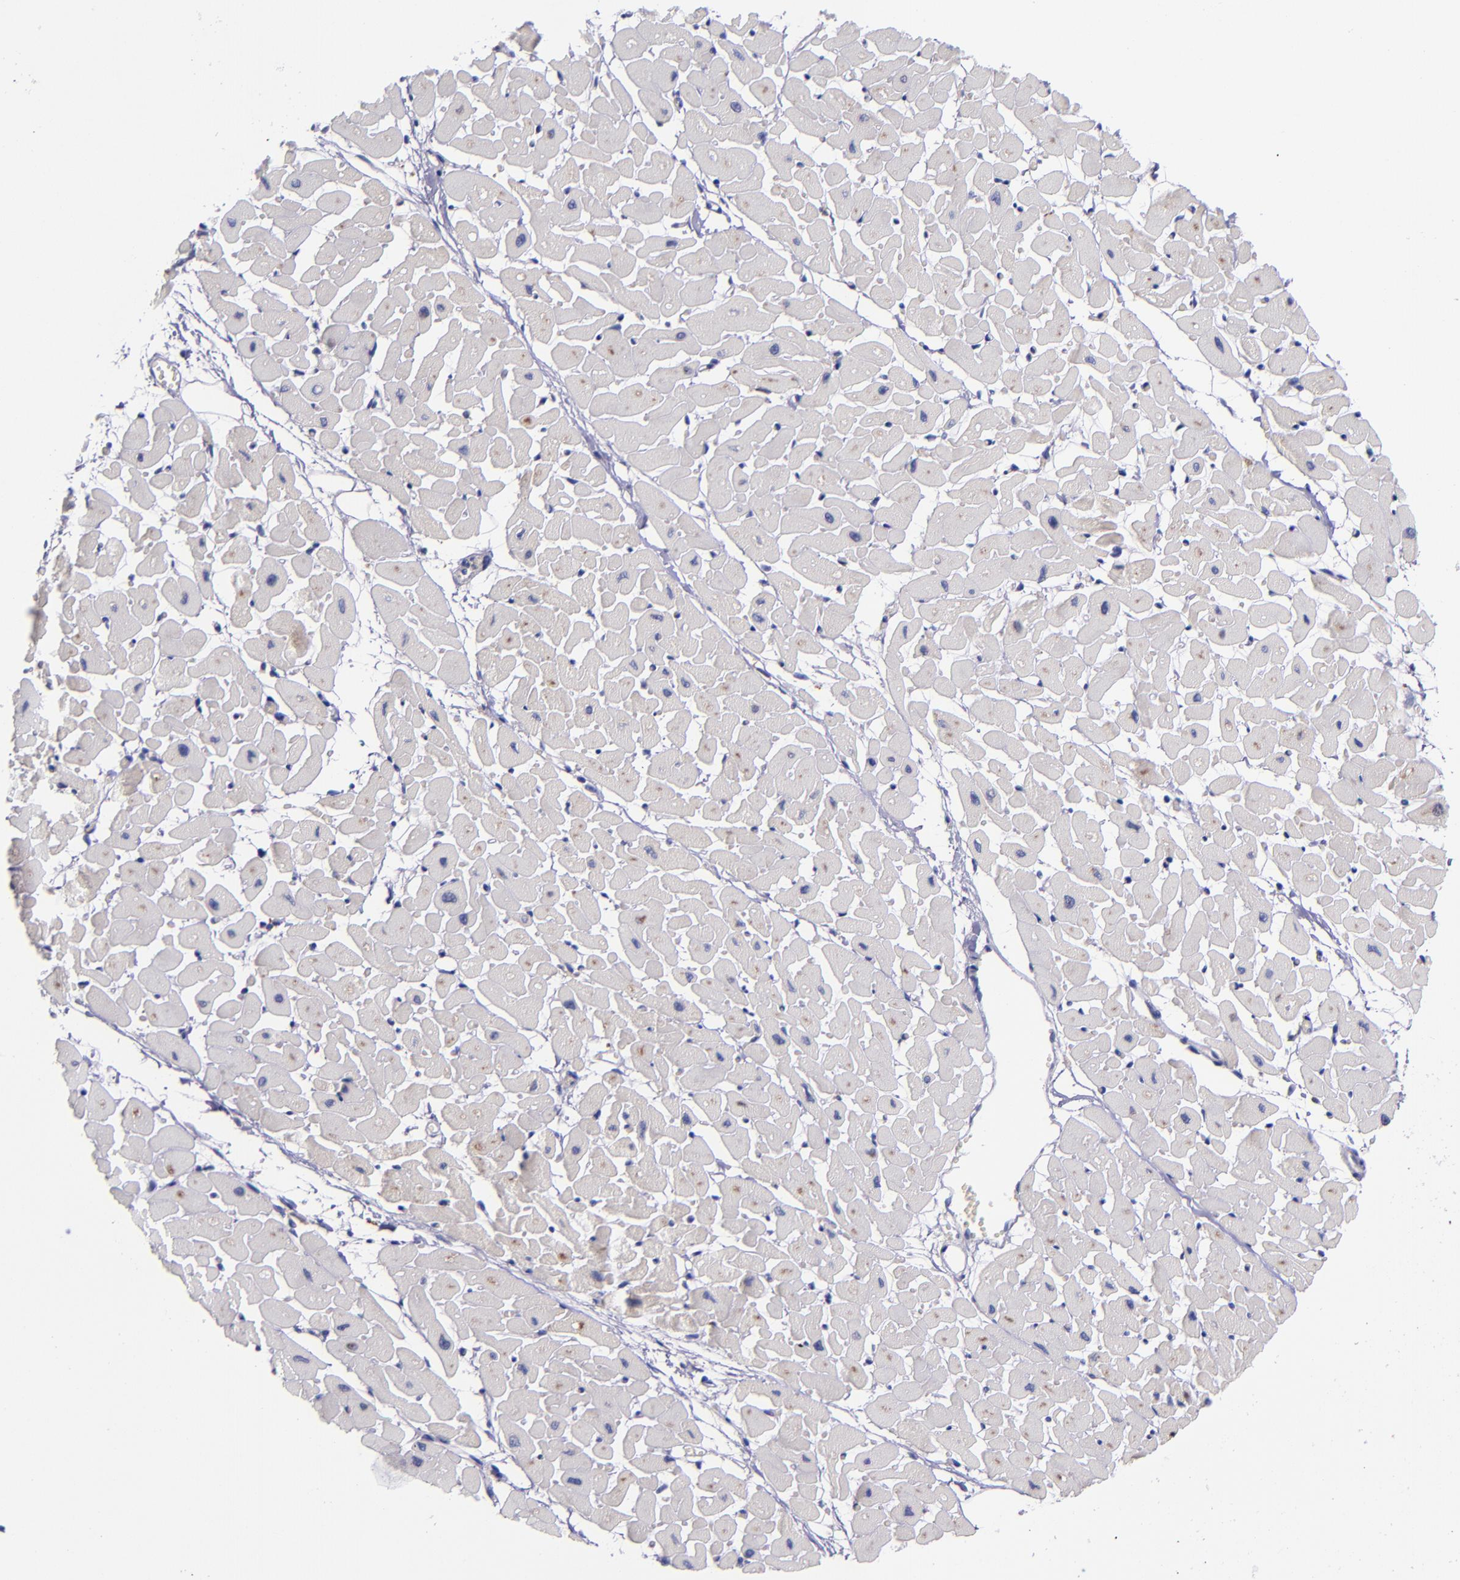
{"staining": {"intensity": "weak", "quantity": ">75%", "location": "cytoplasmic/membranous"}, "tissue": "heart muscle", "cell_type": "Cardiomyocytes", "image_type": "normal", "snomed": [{"axis": "morphology", "description": "Normal tissue, NOS"}, {"axis": "topography", "description": "Heart"}], "caption": "Immunohistochemistry image of normal heart muscle: heart muscle stained using IHC demonstrates low levels of weak protein expression localized specifically in the cytoplasmic/membranous of cardiomyocytes, appearing as a cytoplasmic/membranous brown color.", "gene": "RBP4", "patient": {"sex": "female", "age": 19}}